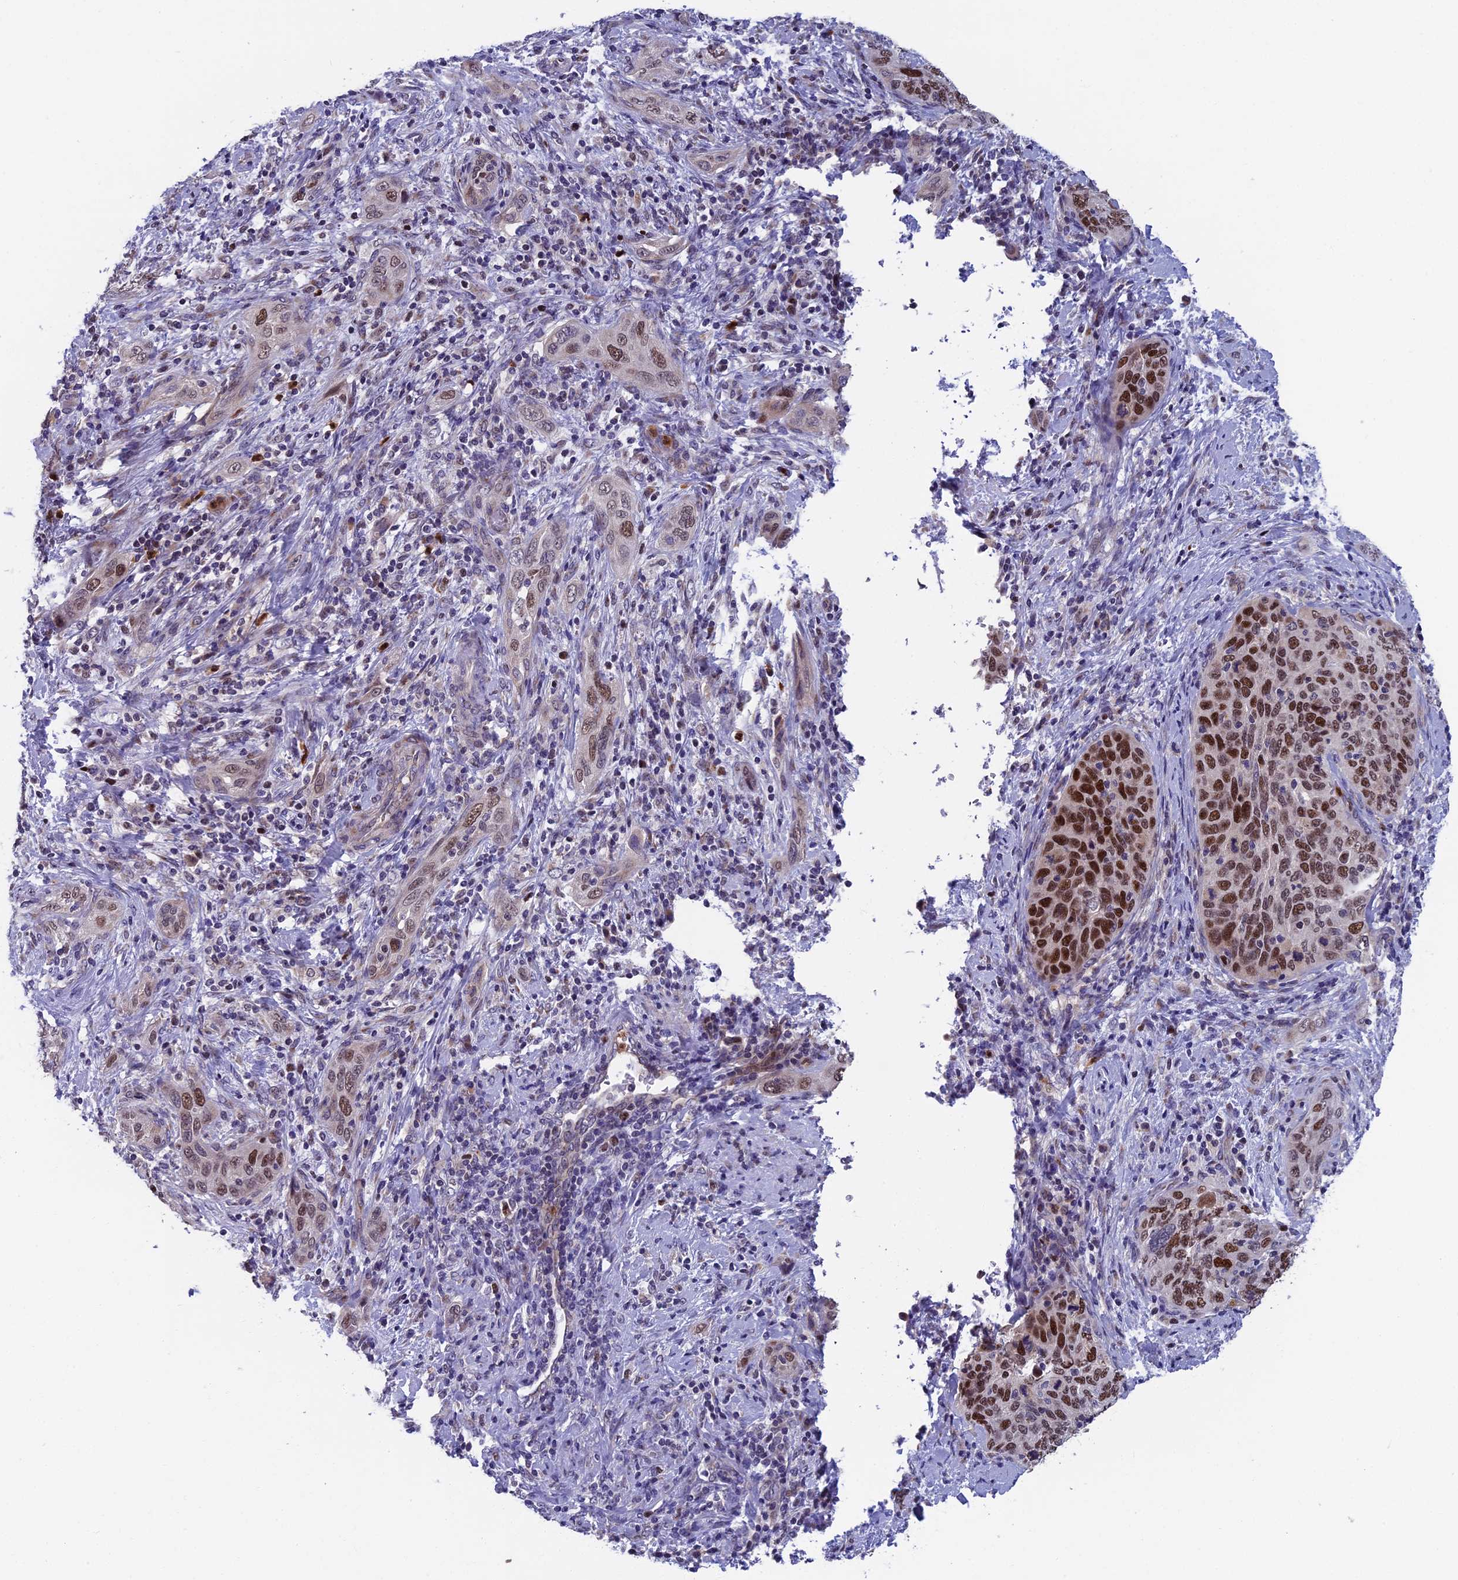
{"staining": {"intensity": "strong", "quantity": ">75%", "location": "nuclear"}, "tissue": "cervical cancer", "cell_type": "Tumor cells", "image_type": "cancer", "snomed": [{"axis": "morphology", "description": "Squamous cell carcinoma, NOS"}, {"axis": "topography", "description": "Cervix"}], "caption": "Protein expression analysis of cervical cancer shows strong nuclear staining in about >75% of tumor cells.", "gene": "LIG1", "patient": {"sex": "female", "age": 60}}